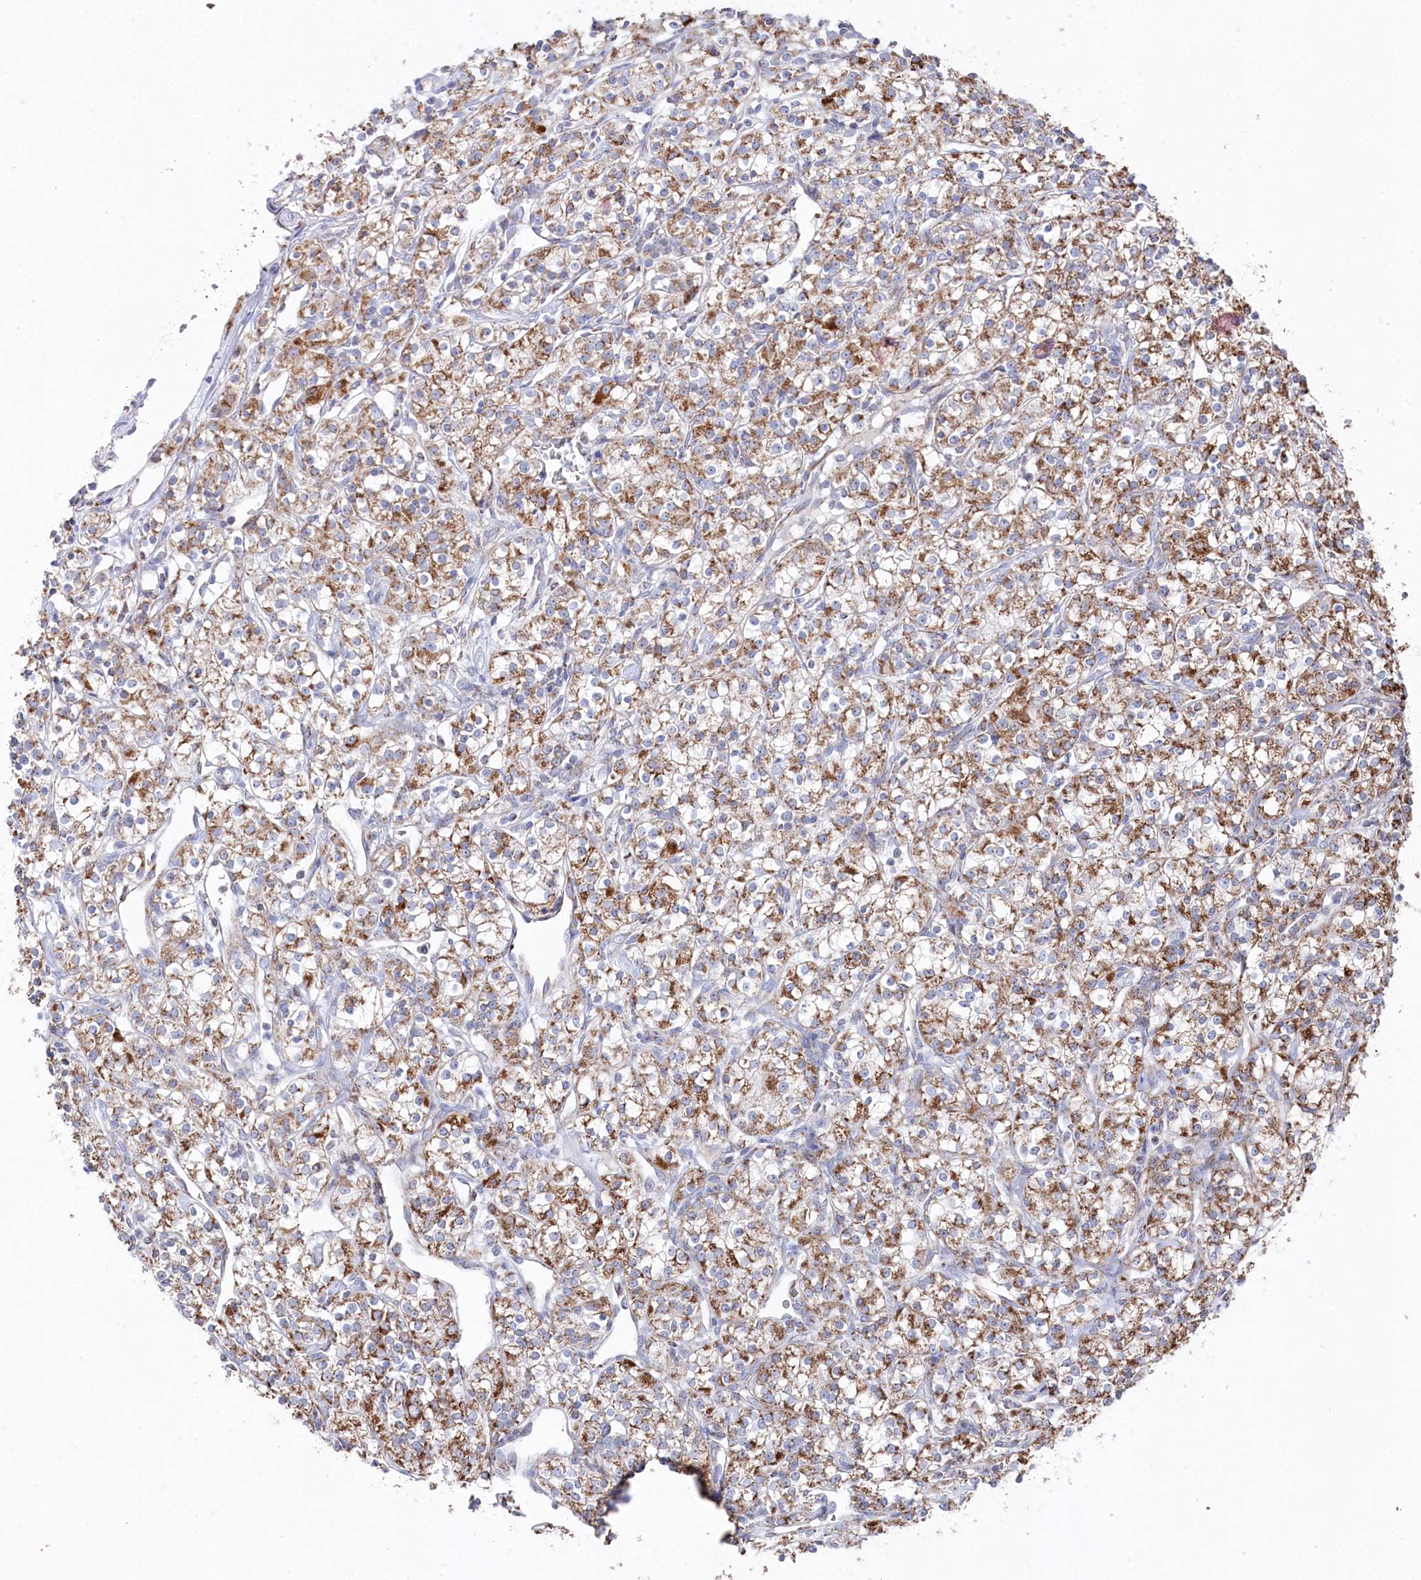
{"staining": {"intensity": "moderate", "quantity": ">75%", "location": "cytoplasmic/membranous"}, "tissue": "renal cancer", "cell_type": "Tumor cells", "image_type": "cancer", "snomed": [{"axis": "morphology", "description": "Adenocarcinoma, NOS"}, {"axis": "topography", "description": "Kidney"}], "caption": "A high-resolution histopathology image shows immunohistochemistry (IHC) staining of renal cancer, which demonstrates moderate cytoplasmic/membranous expression in about >75% of tumor cells. The staining is performed using DAB brown chromogen to label protein expression. The nuclei are counter-stained blue using hematoxylin.", "gene": "GLS2", "patient": {"sex": "male", "age": 77}}